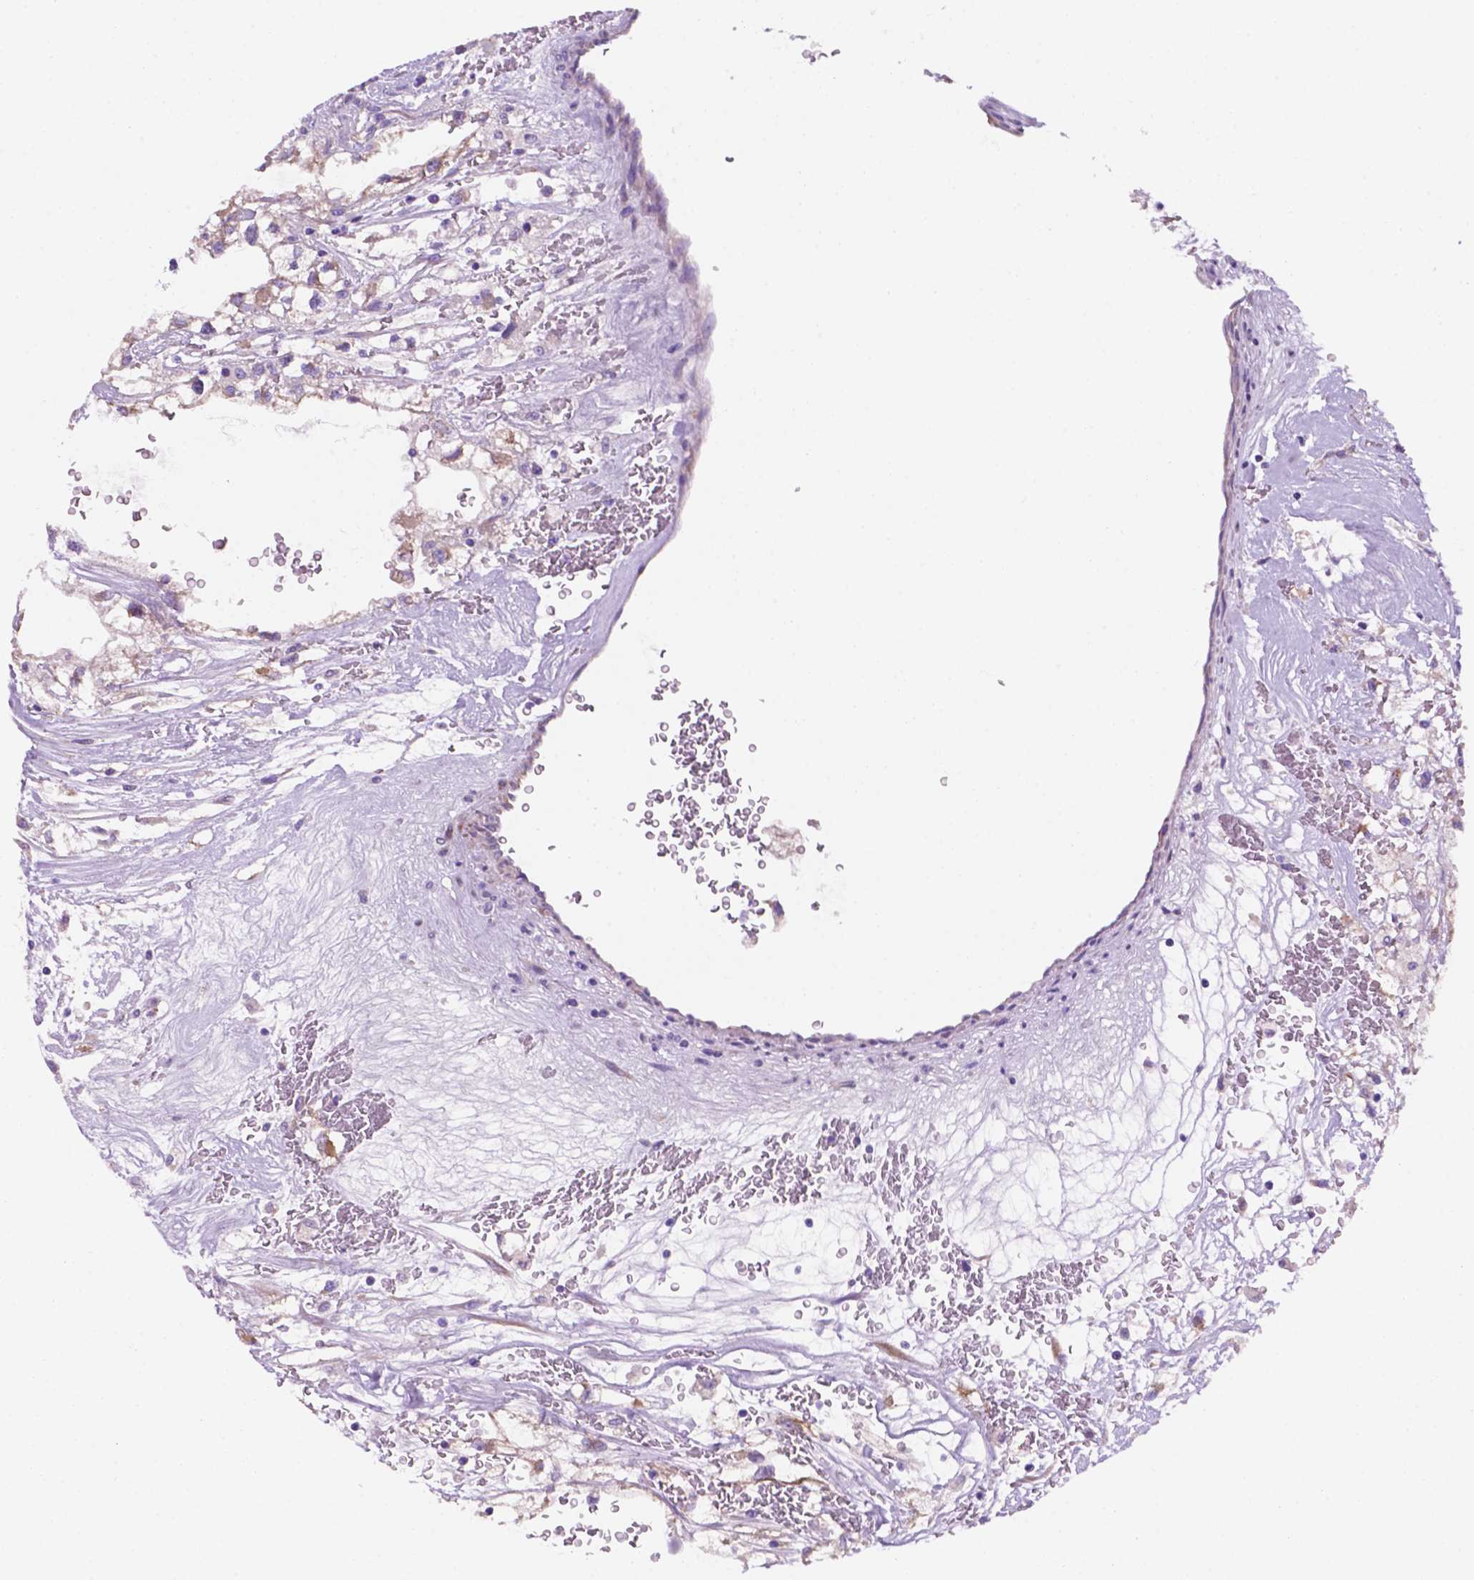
{"staining": {"intensity": "negative", "quantity": "none", "location": "none"}, "tissue": "renal cancer", "cell_type": "Tumor cells", "image_type": "cancer", "snomed": [{"axis": "morphology", "description": "Adenocarcinoma, NOS"}, {"axis": "topography", "description": "Kidney"}], "caption": "The image exhibits no significant positivity in tumor cells of renal cancer (adenocarcinoma).", "gene": "CEACAM7", "patient": {"sex": "male", "age": 59}}